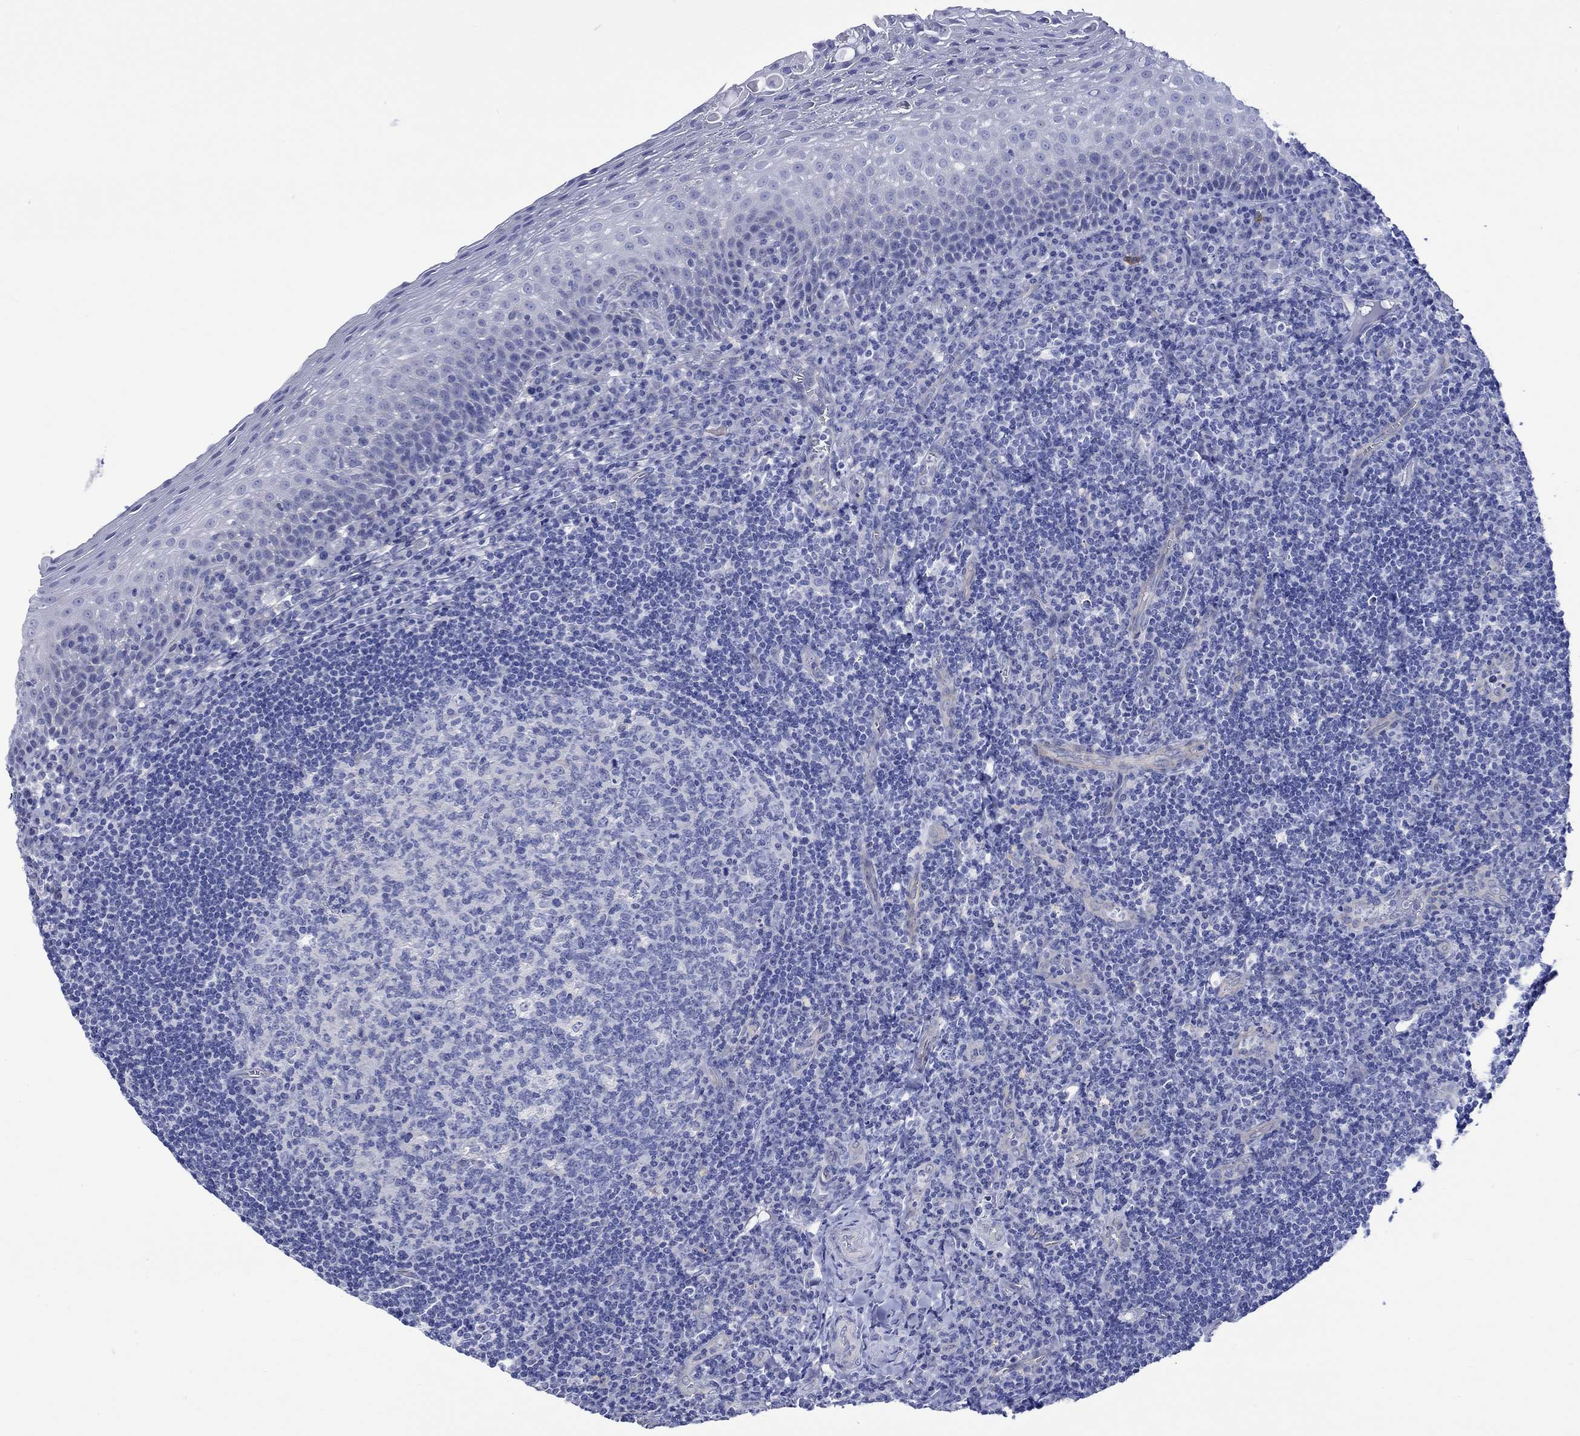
{"staining": {"intensity": "negative", "quantity": "none", "location": "none"}, "tissue": "tonsil", "cell_type": "Germinal center cells", "image_type": "normal", "snomed": [{"axis": "morphology", "description": "Normal tissue, NOS"}, {"axis": "morphology", "description": "Inflammation, NOS"}, {"axis": "topography", "description": "Tonsil"}], "caption": "This is an immunohistochemistry (IHC) micrograph of unremarkable tonsil. There is no expression in germinal center cells.", "gene": "HARBI1", "patient": {"sex": "female", "age": 31}}